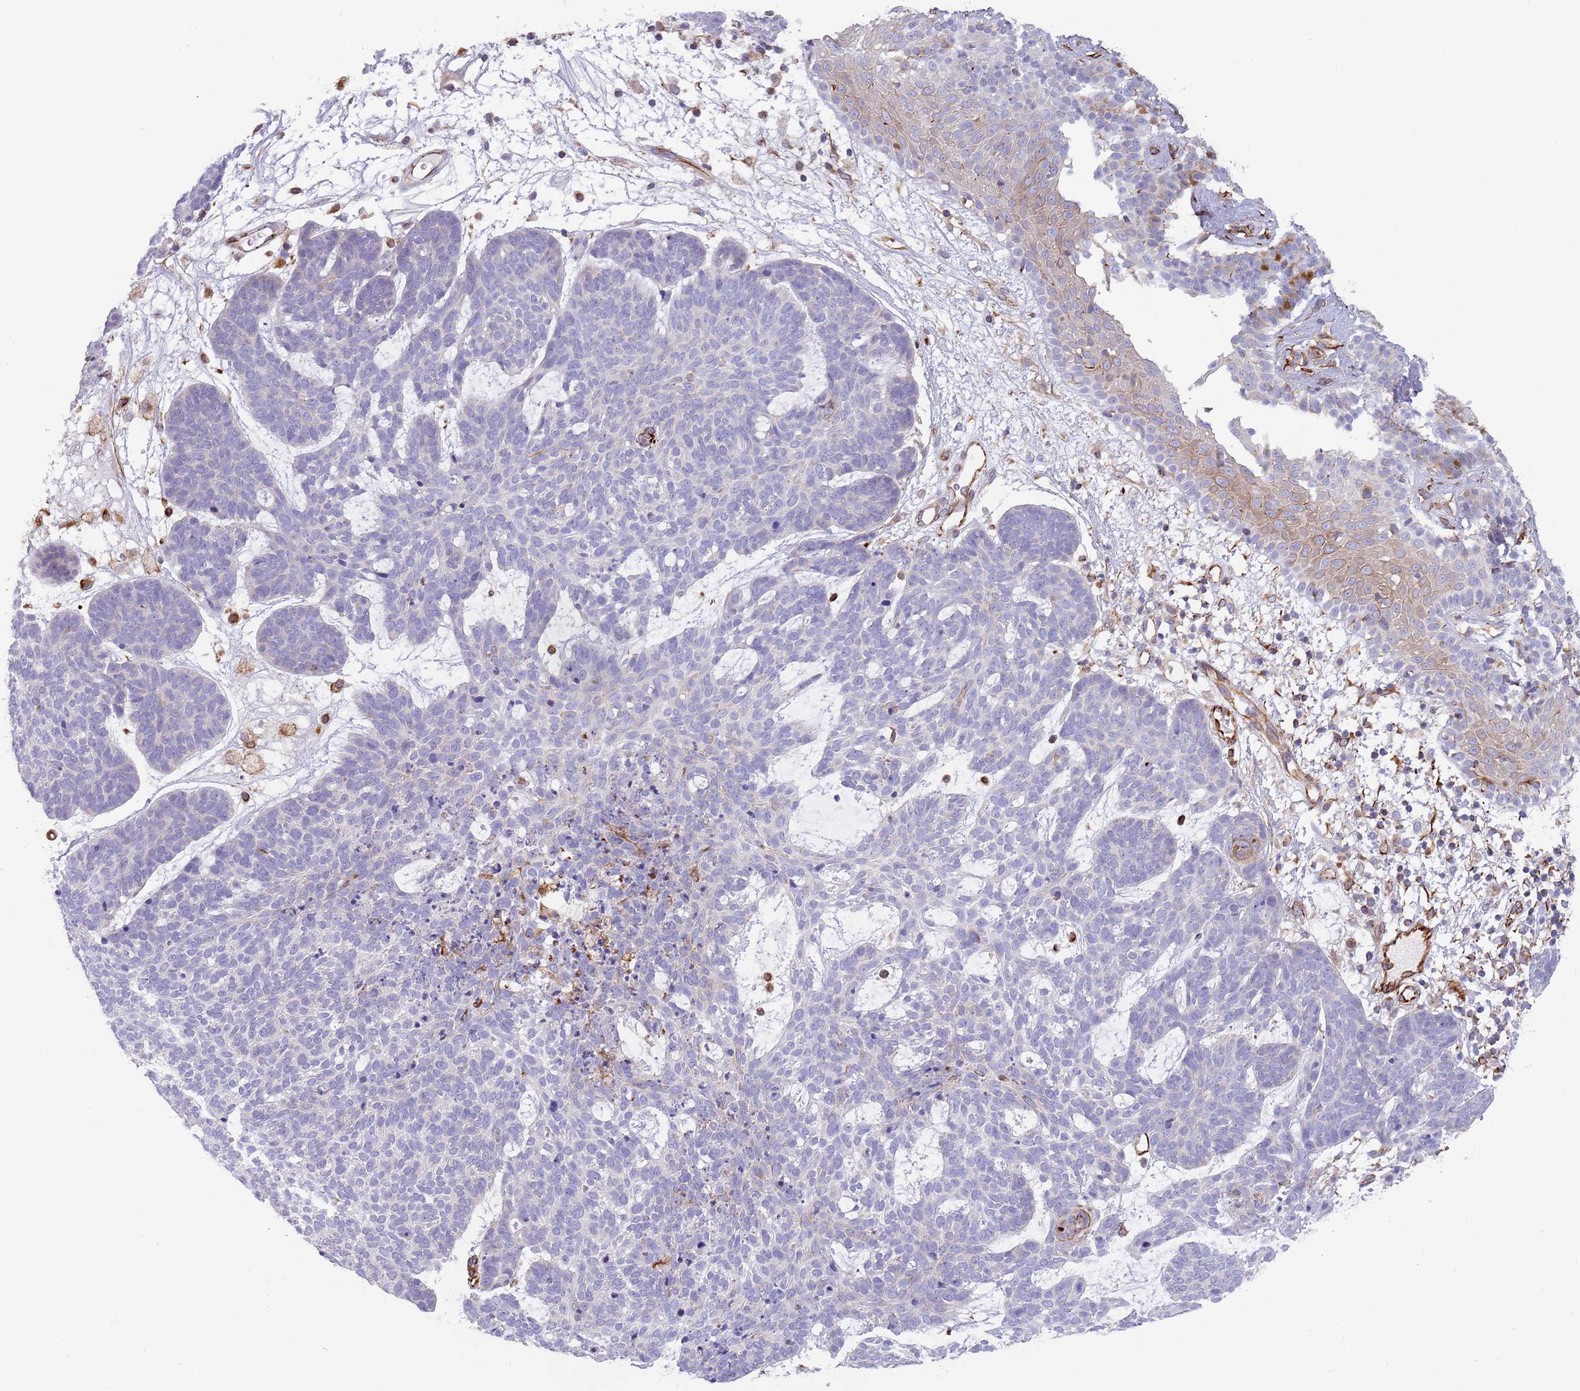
{"staining": {"intensity": "negative", "quantity": "none", "location": "none"}, "tissue": "skin cancer", "cell_type": "Tumor cells", "image_type": "cancer", "snomed": [{"axis": "morphology", "description": "Basal cell carcinoma"}, {"axis": "topography", "description": "Skin"}], "caption": "Tumor cells show no significant protein expression in skin basal cell carcinoma.", "gene": "MOGAT1", "patient": {"sex": "female", "age": 89}}